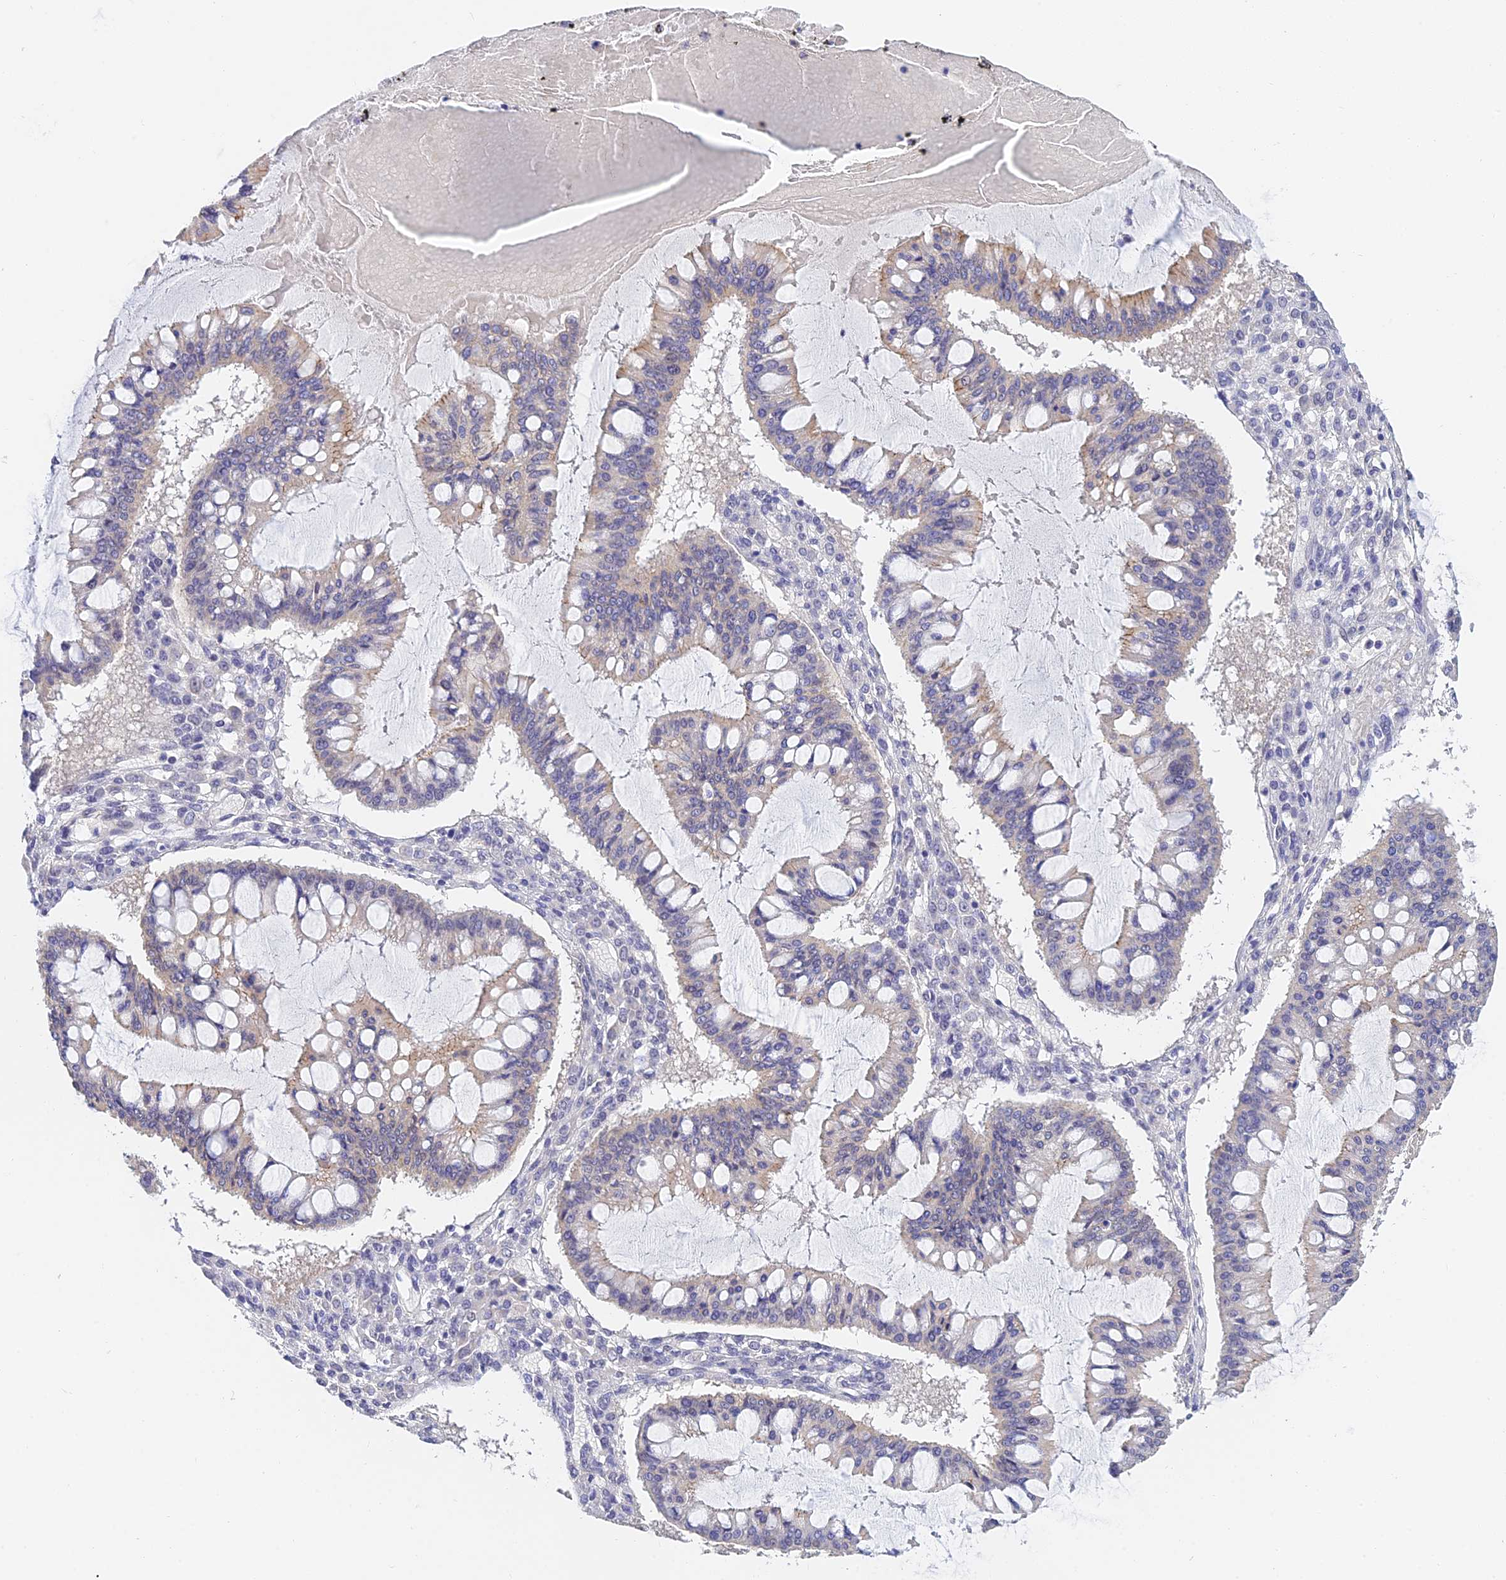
{"staining": {"intensity": "weak", "quantity": "<25%", "location": "cytoplasmic/membranous"}, "tissue": "ovarian cancer", "cell_type": "Tumor cells", "image_type": "cancer", "snomed": [{"axis": "morphology", "description": "Cystadenocarcinoma, mucinous, NOS"}, {"axis": "topography", "description": "Ovary"}], "caption": "Immunohistochemistry micrograph of neoplastic tissue: human ovarian cancer (mucinous cystadenocarcinoma) stained with DAB exhibits no significant protein staining in tumor cells. Nuclei are stained in blue.", "gene": "HOXB1", "patient": {"sex": "female", "age": 73}}